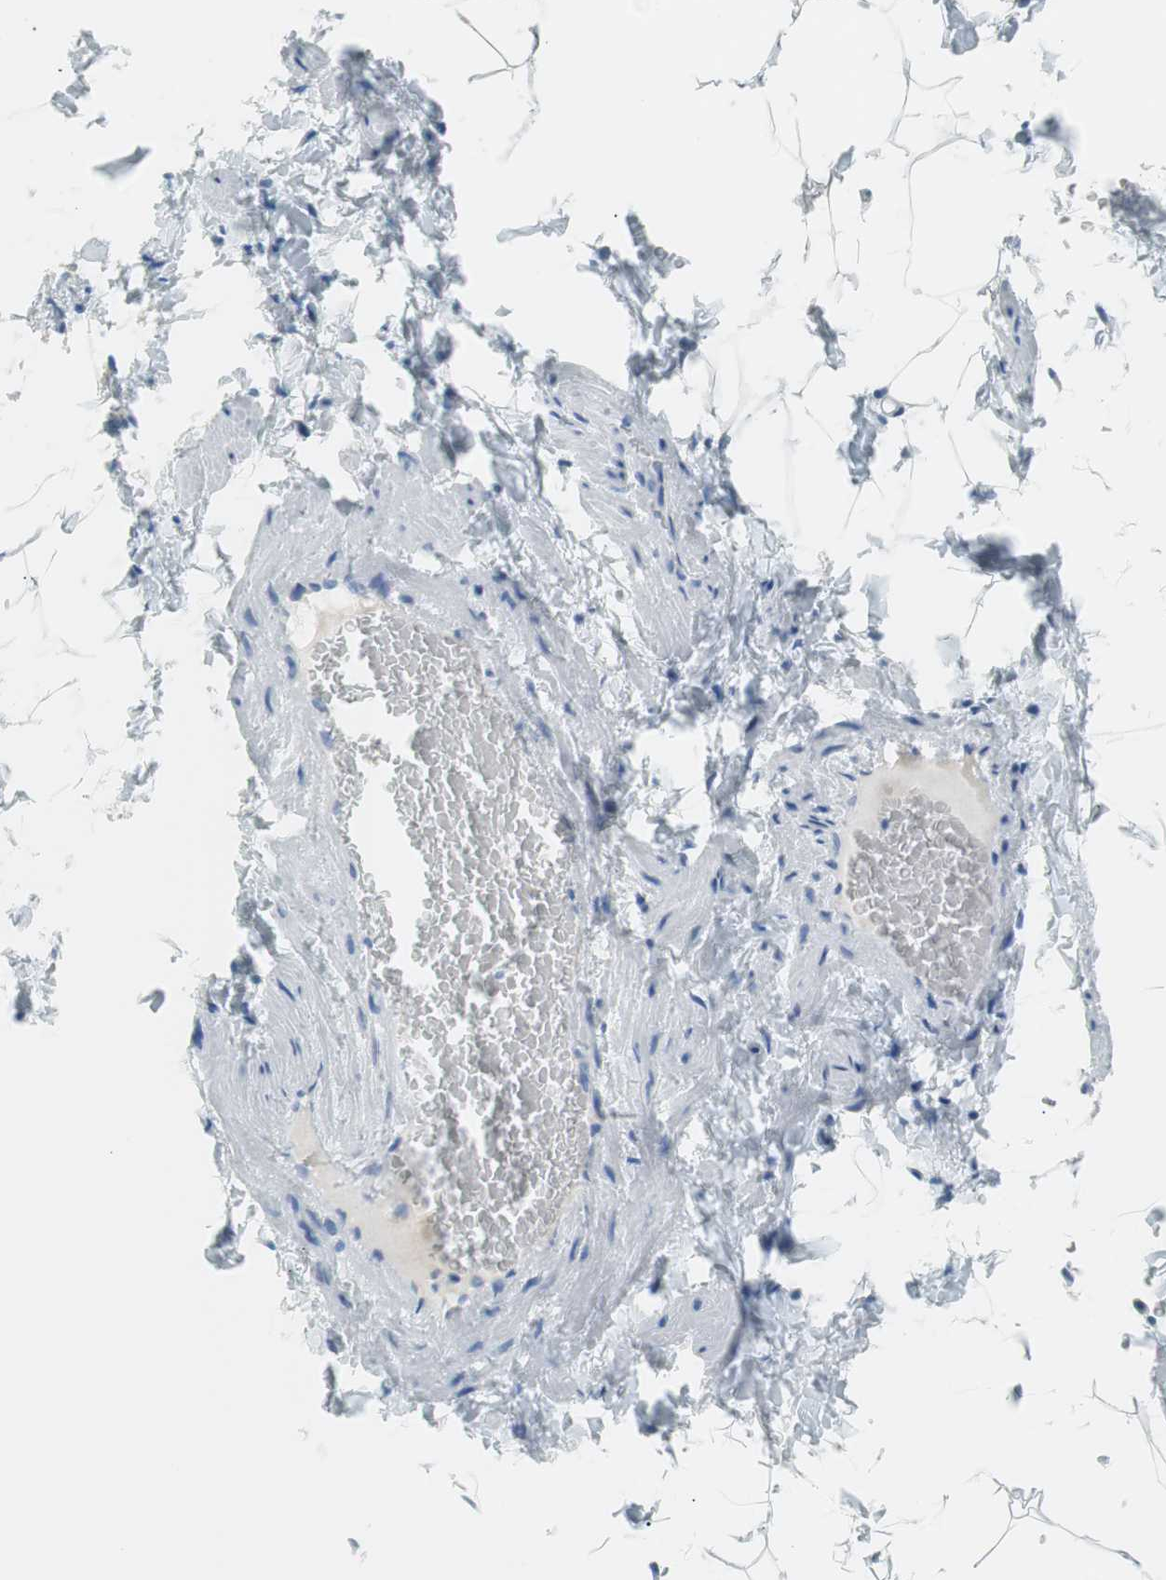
{"staining": {"intensity": "negative", "quantity": "none", "location": "none"}, "tissue": "adipose tissue", "cell_type": "Adipocytes", "image_type": "normal", "snomed": [{"axis": "morphology", "description": "Normal tissue, NOS"}, {"axis": "topography", "description": "Vascular tissue"}], "caption": "Adipocytes show no significant protein staining in normal adipose tissue. (DAB (3,3'-diaminobenzidine) immunohistochemistry (IHC) with hematoxylin counter stain).", "gene": "MYH1", "patient": {"sex": "male", "age": 41}}